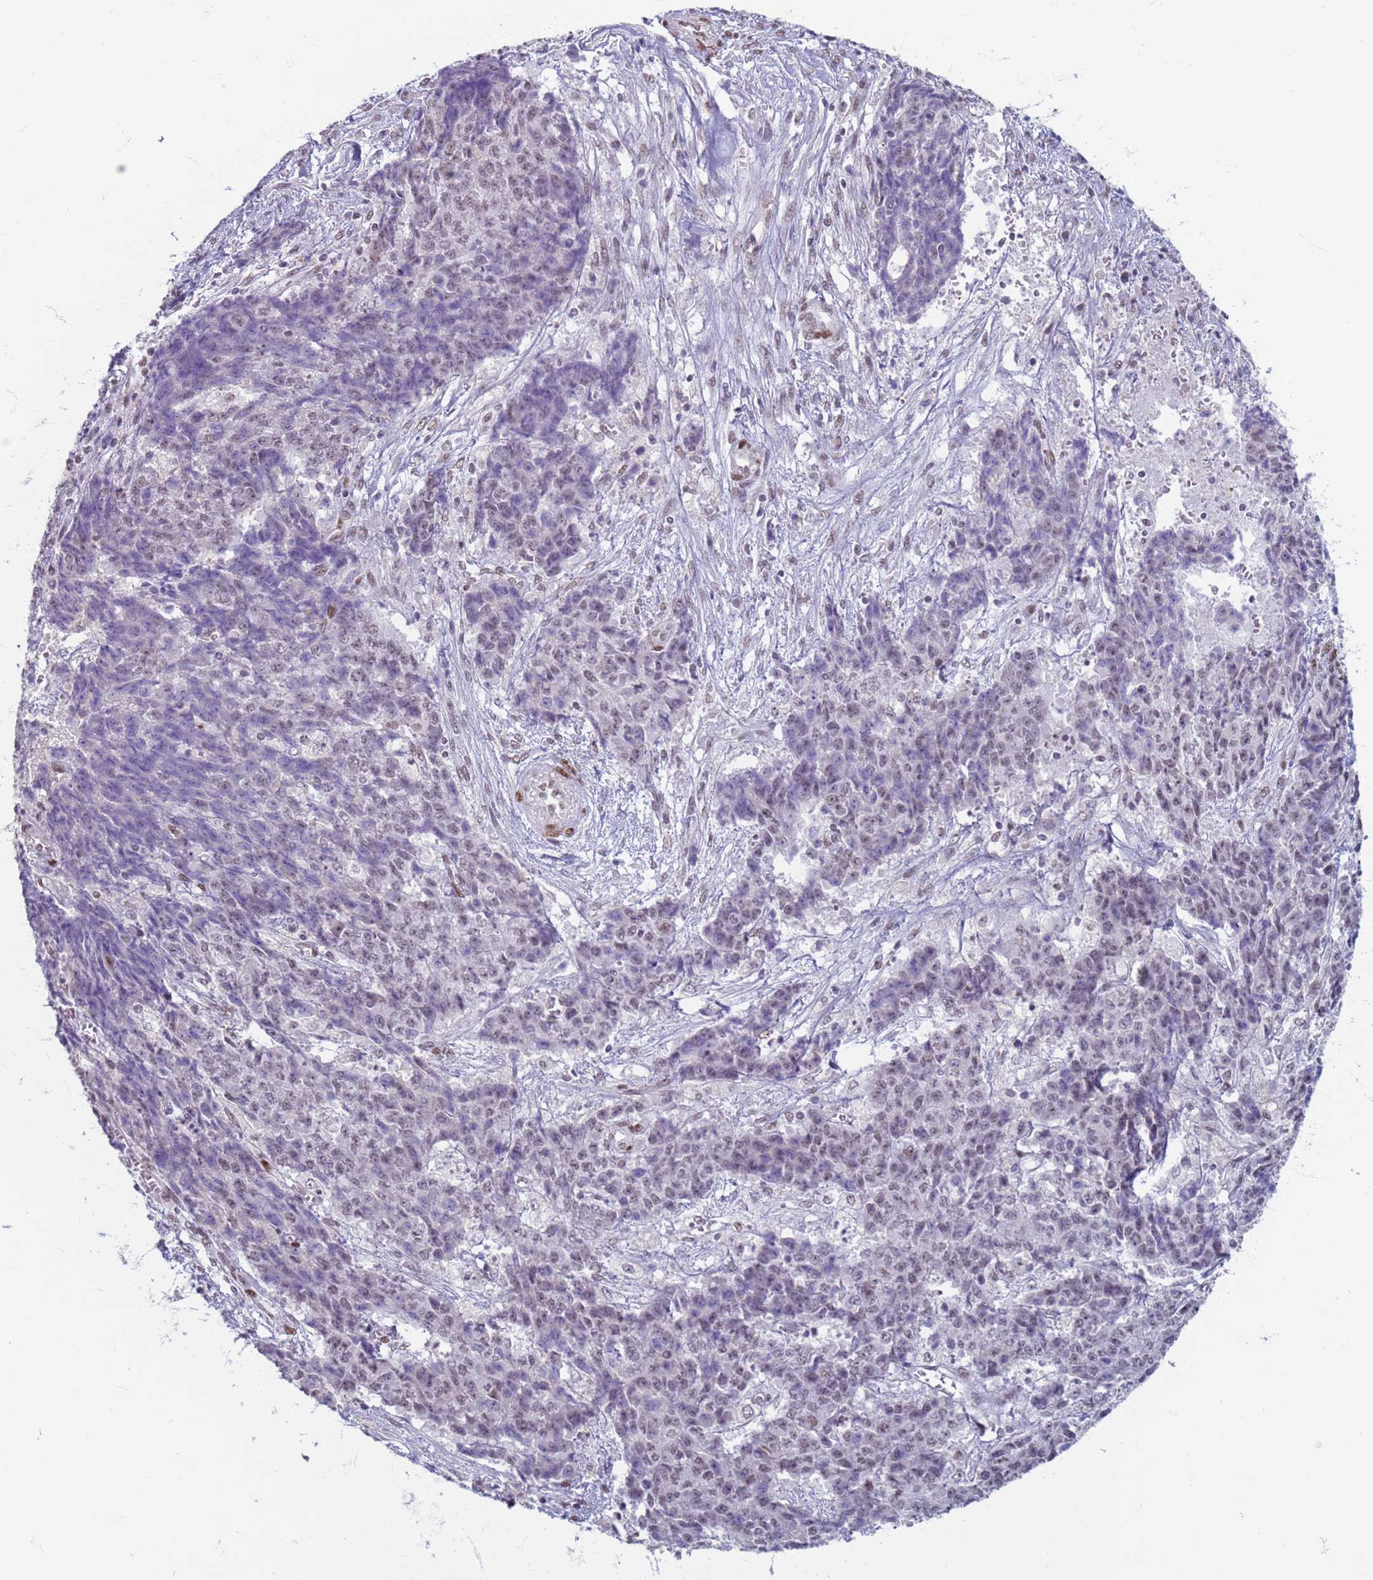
{"staining": {"intensity": "weak", "quantity": "<25%", "location": "nuclear"}, "tissue": "ovarian cancer", "cell_type": "Tumor cells", "image_type": "cancer", "snomed": [{"axis": "morphology", "description": "Carcinoma, endometroid"}, {"axis": "topography", "description": "Ovary"}], "caption": "This micrograph is of ovarian cancer stained with IHC to label a protein in brown with the nuclei are counter-stained blue. There is no staining in tumor cells.", "gene": "SAE1", "patient": {"sex": "female", "age": 42}}